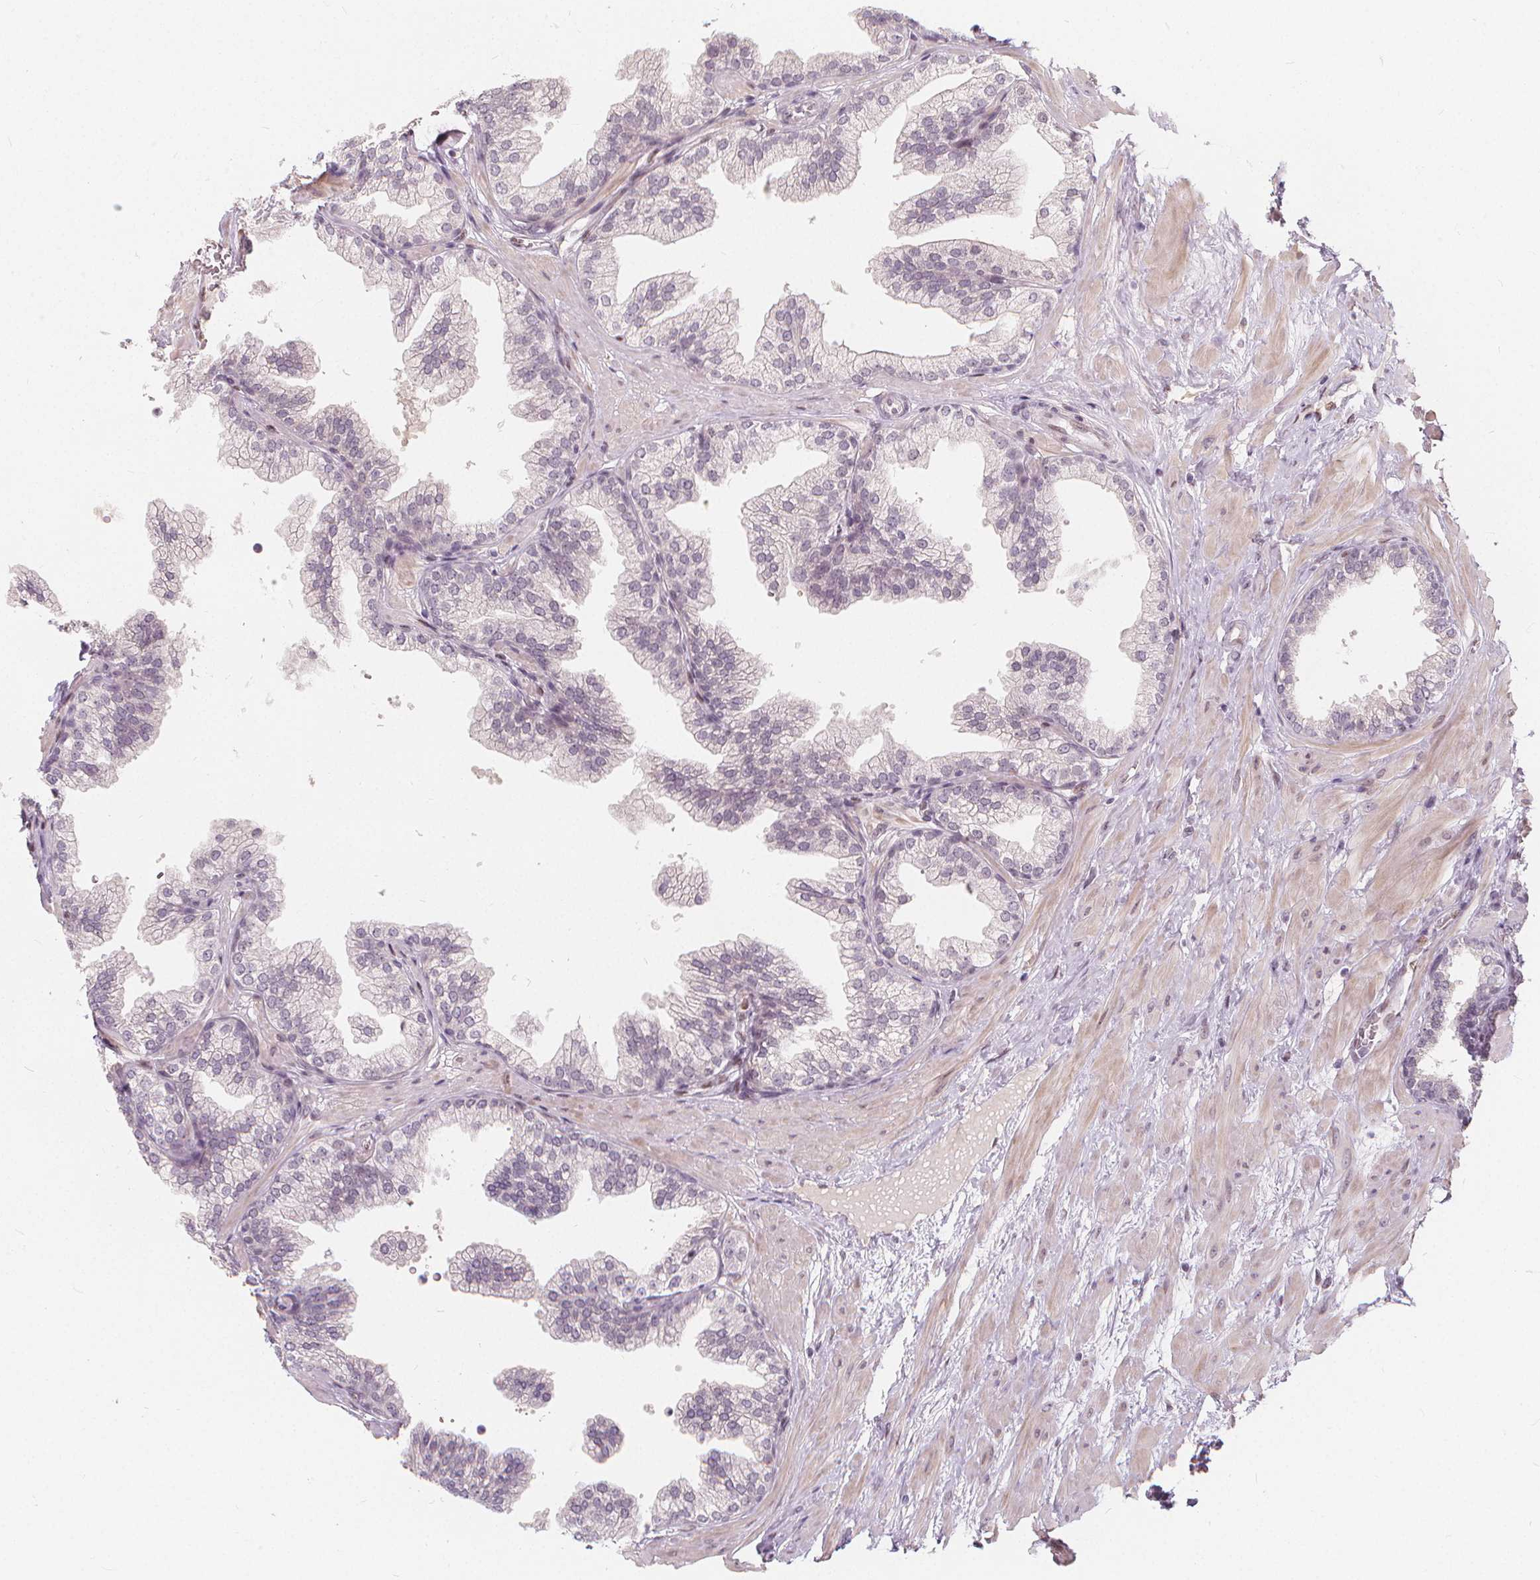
{"staining": {"intensity": "weak", "quantity": "<25%", "location": "cytoplasmic/membranous"}, "tissue": "prostate", "cell_type": "Glandular cells", "image_type": "normal", "snomed": [{"axis": "morphology", "description": "Normal tissue, NOS"}, {"axis": "topography", "description": "Prostate"}], "caption": "Protein analysis of normal prostate shows no significant positivity in glandular cells.", "gene": "DRC3", "patient": {"sex": "male", "age": 37}}